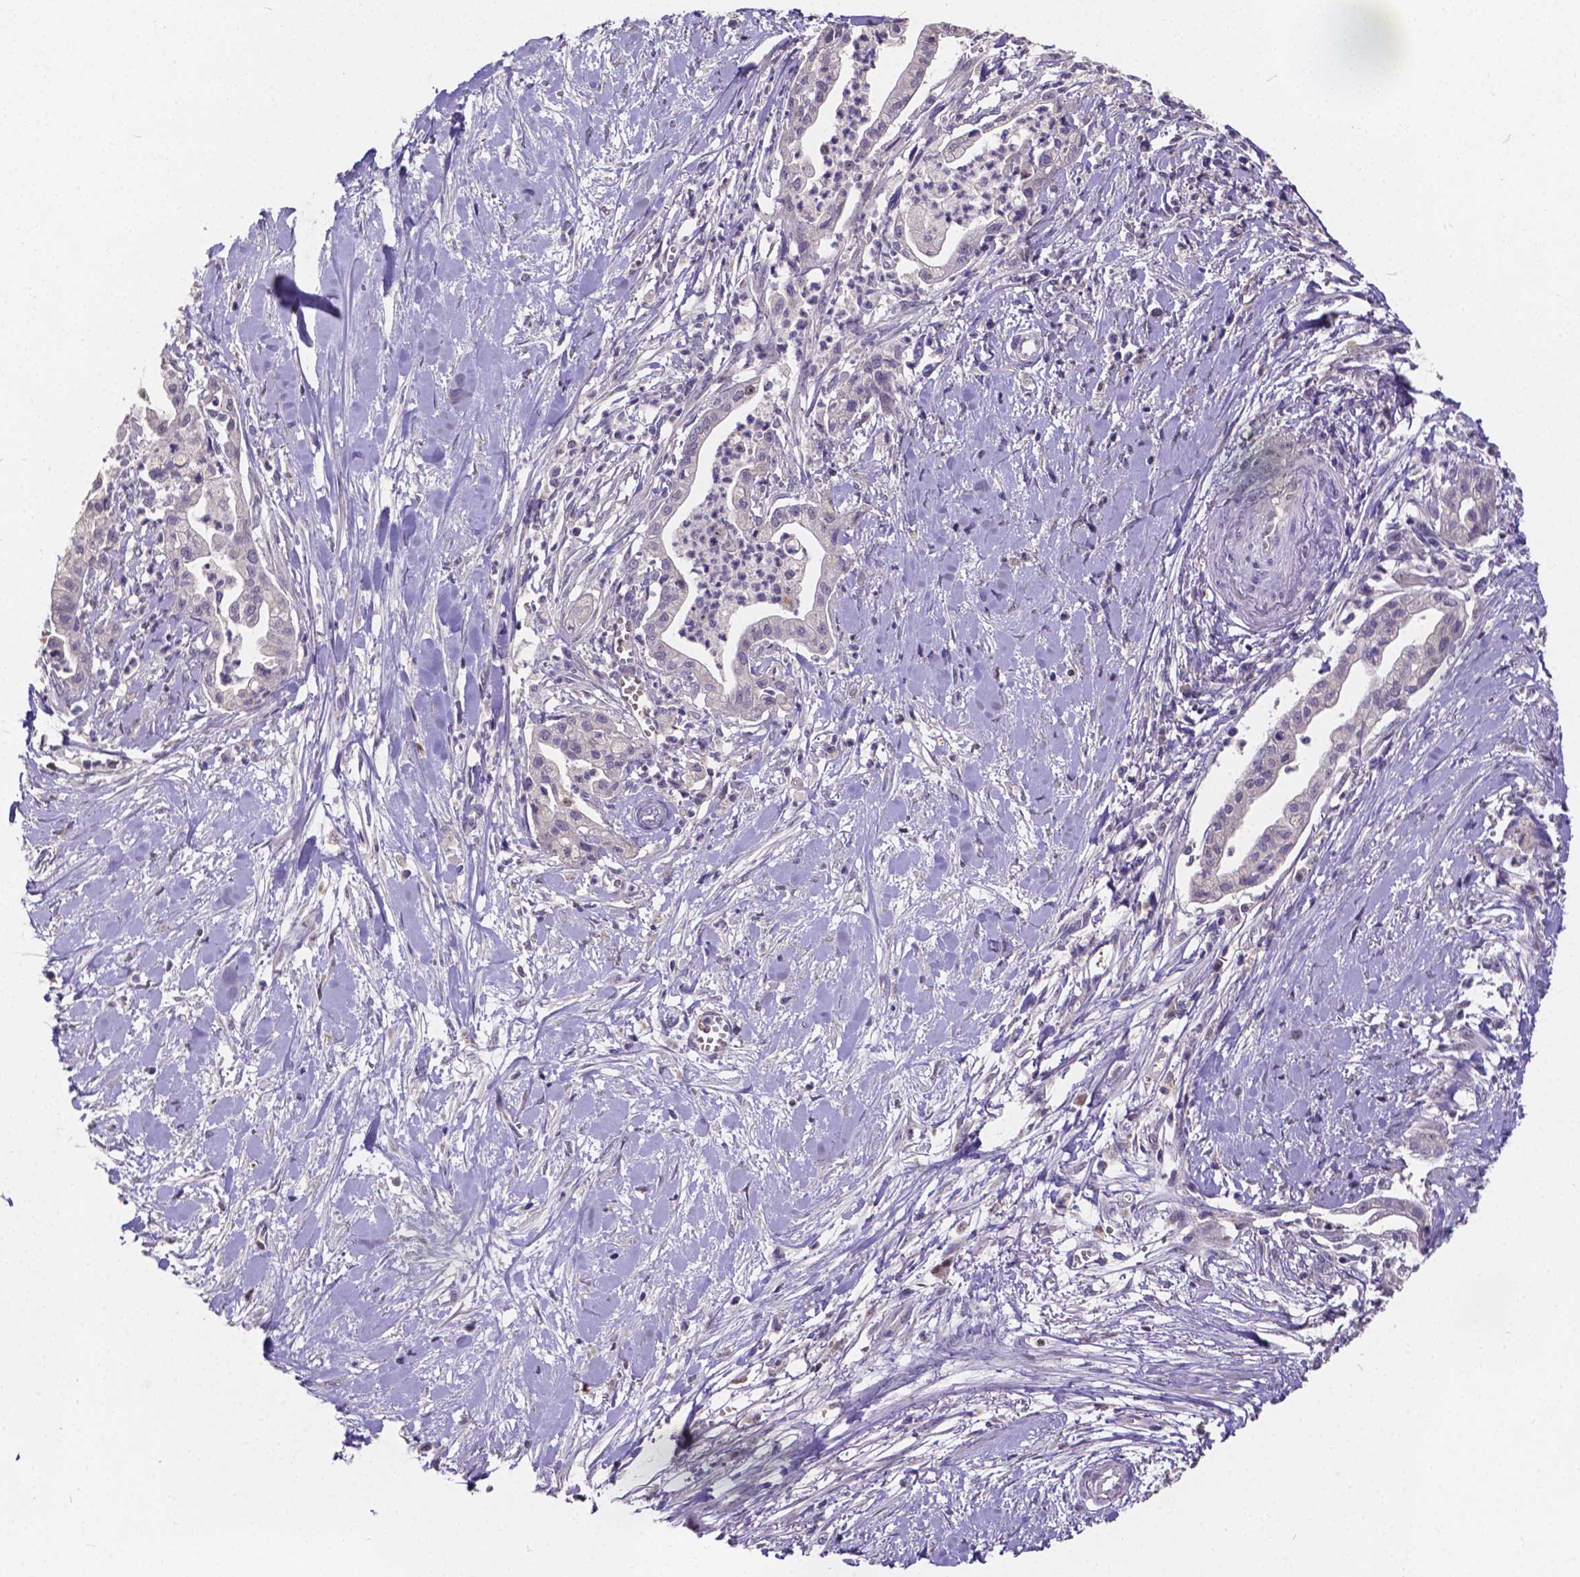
{"staining": {"intensity": "negative", "quantity": "none", "location": "none"}, "tissue": "pancreatic cancer", "cell_type": "Tumor cells", "image_type": "cancer", "snomed": [{"axis": "morphology", "description": "Normal tissue, NOS"}, {"axis": "morphology", "description": "Adenocarcinoma, NOS"}, {"axis": "topography", "description": "Lymph node"}, {"axis": "topography", "description": "Pancreas"}], "caption": "DAB (3,3'-diaminobenzidine) immunohistochemical staining of pancreatic adenocarcinoma reveals no significant expression in tumor cells.", "gene": "CTNNA2", "patient": {"sex": "female", "age": 58}}